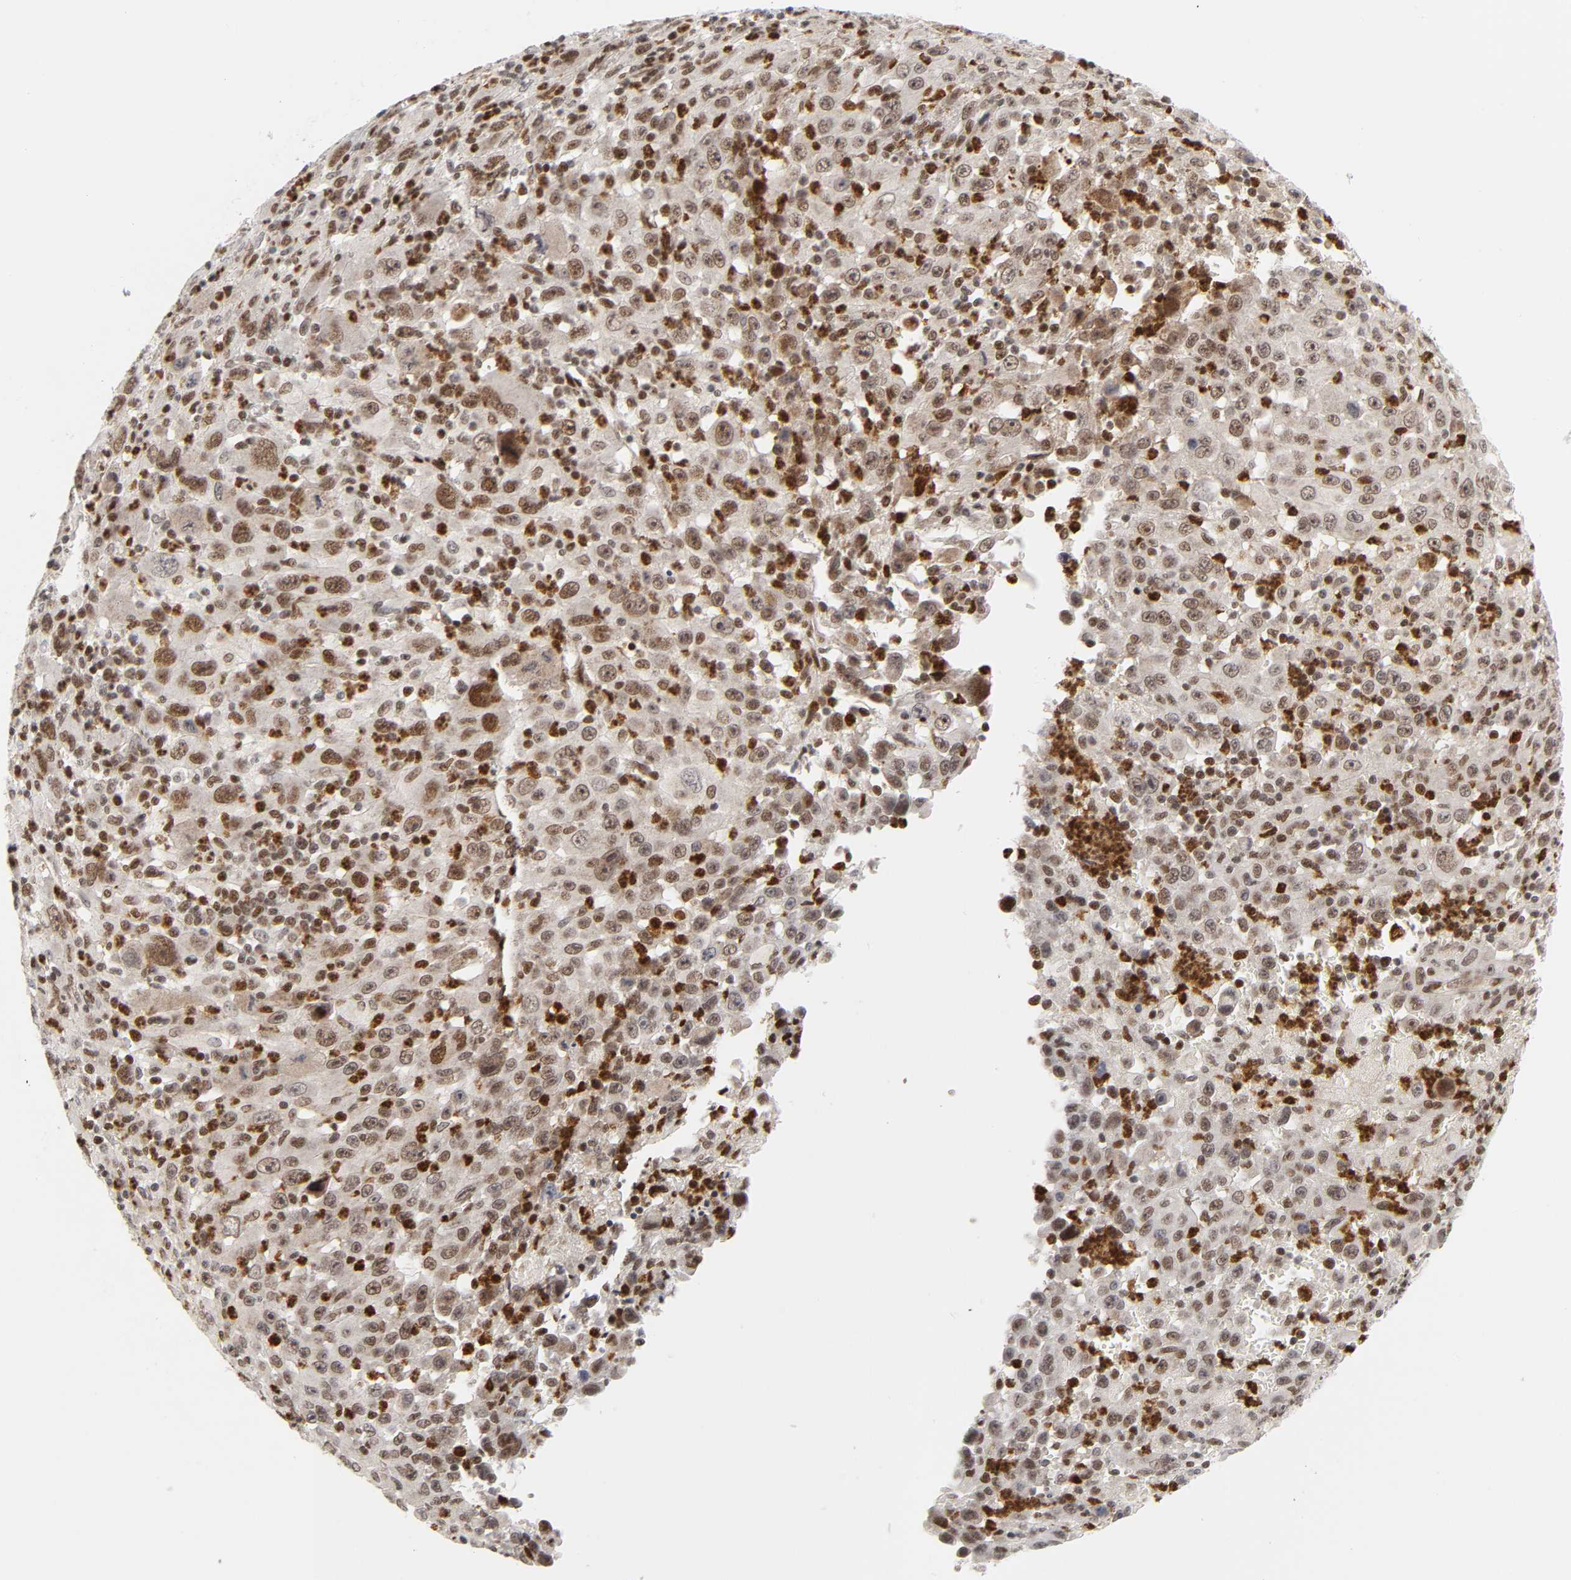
{"staining": {"intensity": "moderate", "quantity": ">75%", "location": "nuclear"}, "tissue": "melanoma", "cell_type": "Tumor cells", "image_type": "cancer", "snomed": [{"axis": "morphology", "description": "Malignant melanoma, Metastatic site"}, {"axis": "topography", "description": "Skin"}], "caption": "The photomicrograph reveals staining of malignant melanoma (metastatic site), revealing moderate nuclear protein positivity (brown color) within tumor cells. (Stains: DAB in brown, nuclei in blue, Microscopy: brightfield microscopy at high magnification).", "gene": "CREBBP", "patient": {"sex": "female", "age": 56}}